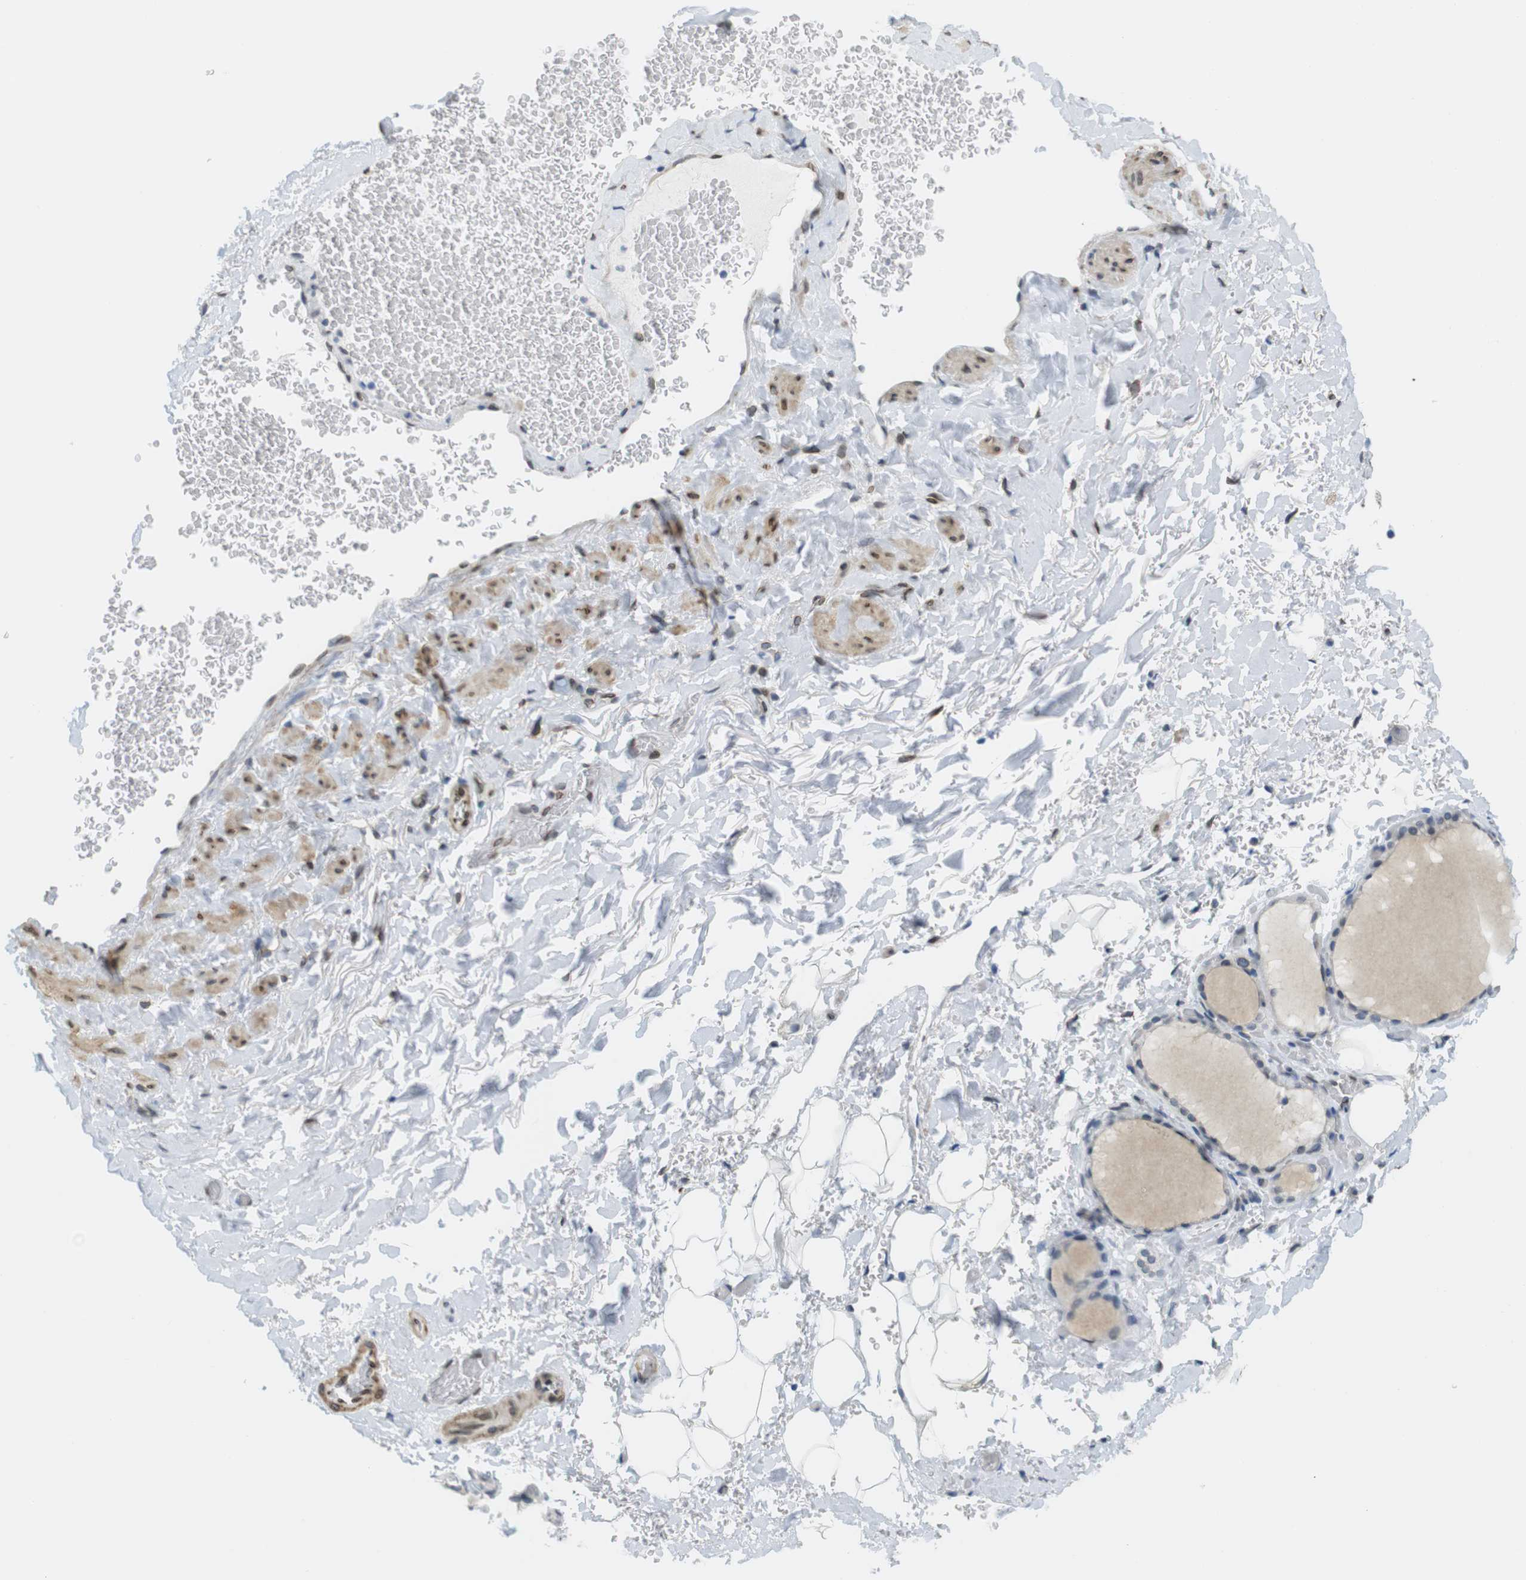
{"staining": {"intensity": "weak", "quantity": "<25%", "location": "cytoplasmic/membranous"}, "tissue": "thyroid gland", "cell_type": "Glandular cells", "image_type": "normal", "snomed": [{"axis": "morphology", "description": "Normal tissue, NOS"}, {"axis": "topography", "description": "Thyroid gland"}], "caption": "High power microscopy histopathology image of an immunohistochemistry micrograph of benign thyroid gland, revealing no significant staining in glandular cells. (DAB (3,3'-diaminobenzidine) immunohistochemistry (IHC), high magnification).", "gene": "ARL6IP6", "patient": {"sex": "male", "age": 61}}